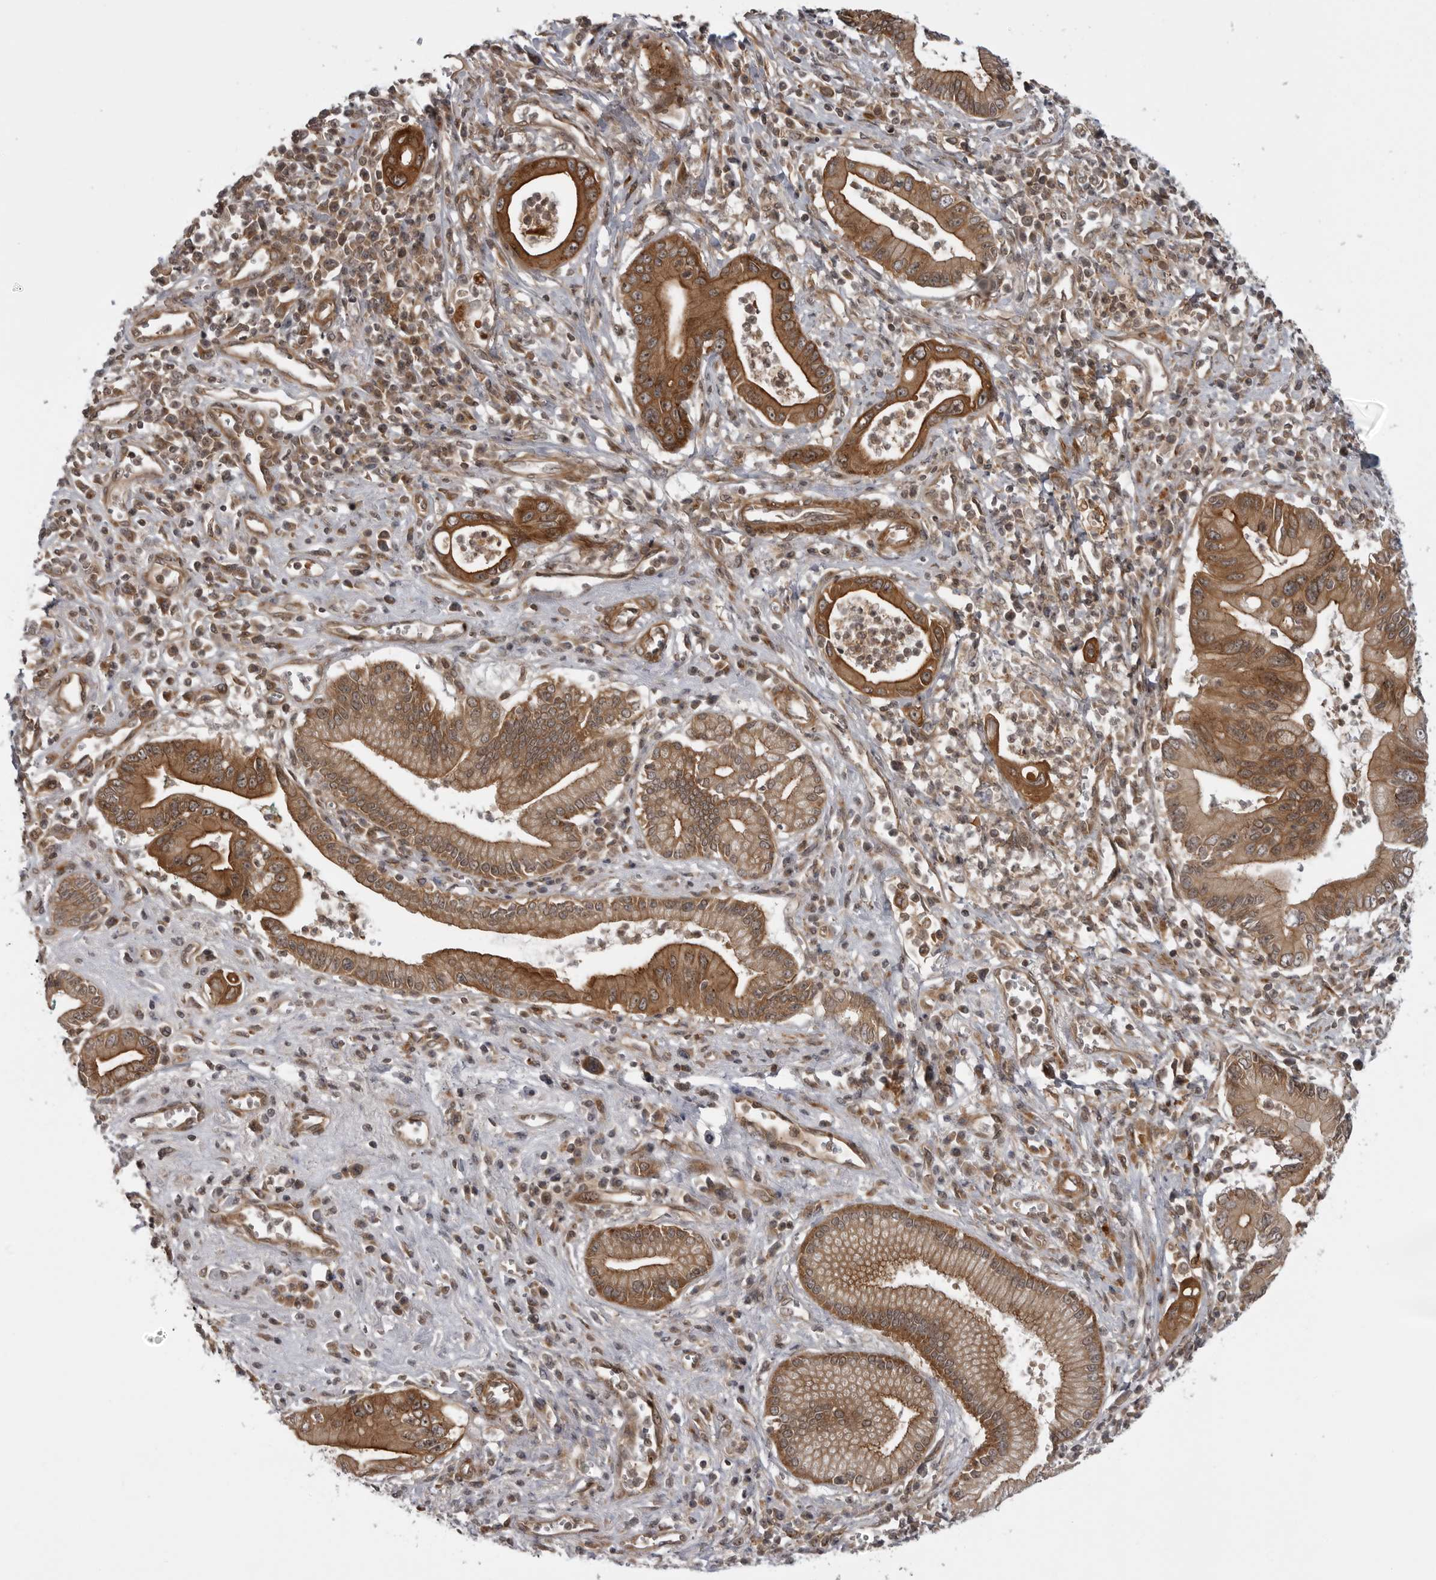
{"staining": {"intensity": "strong", "quantity": ">75%", "location": "cytoplasmic/membranous"}, "tissue": "pancreatic cancer", "cell_type": "Tumor cells", "image_type": "cancer", "snomed": [{"axis": "morphology", "description": "Adenocarcinoma, NOS"}, {"axis": "topography", "description": "Pancreas"}], "caption": "About >75% of tumor cells in adenocarcinoma (pancreatic) display strong cytoplasmic/membranous protein staining as visualized by brown immunohistochemical staining.", "gene": "LRRC45", "patient": {"sex": "male", "age": 78}}